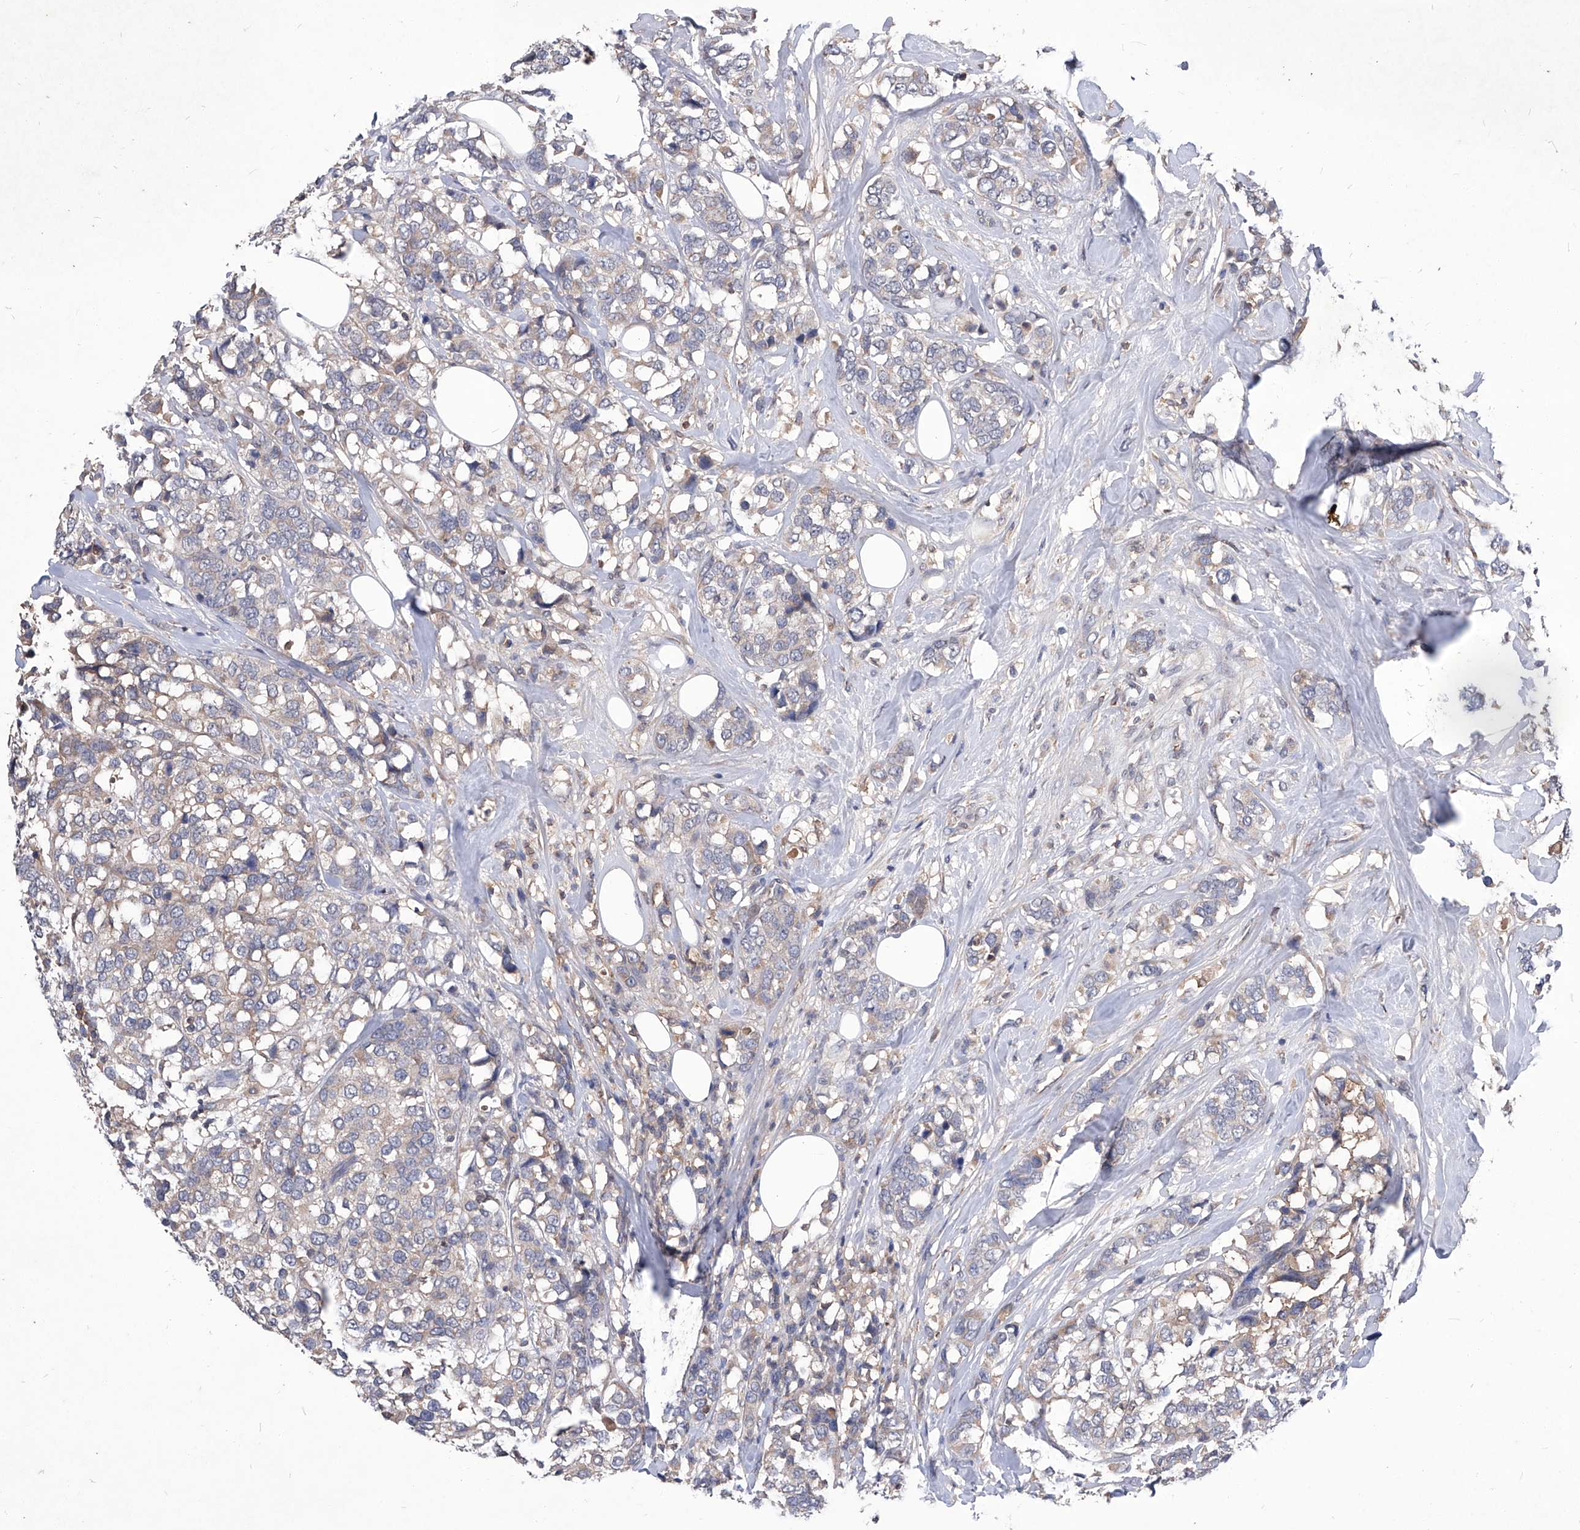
{"staining": {"intensity": "weak", "quantity": "25%-75%", "location": "cytoplasmic/membranous"}, "tissue": "breast cancer", "cell_type": "Tumor cells", "image_type": "cancer", "snomed": [{"axis": "morphology", "description": "Lobular carcinoma"}, {"axis": "topography", "description": "Breast"}], "caption": "Approximately 25%-75% of tumor cells in human breast cancer display weak cytoplasmic/membranous protein staining as visualized by brown immunohistochemical staining.", "gene": "SYNGR1", "patient": {"sex": "female", "age": 59}}